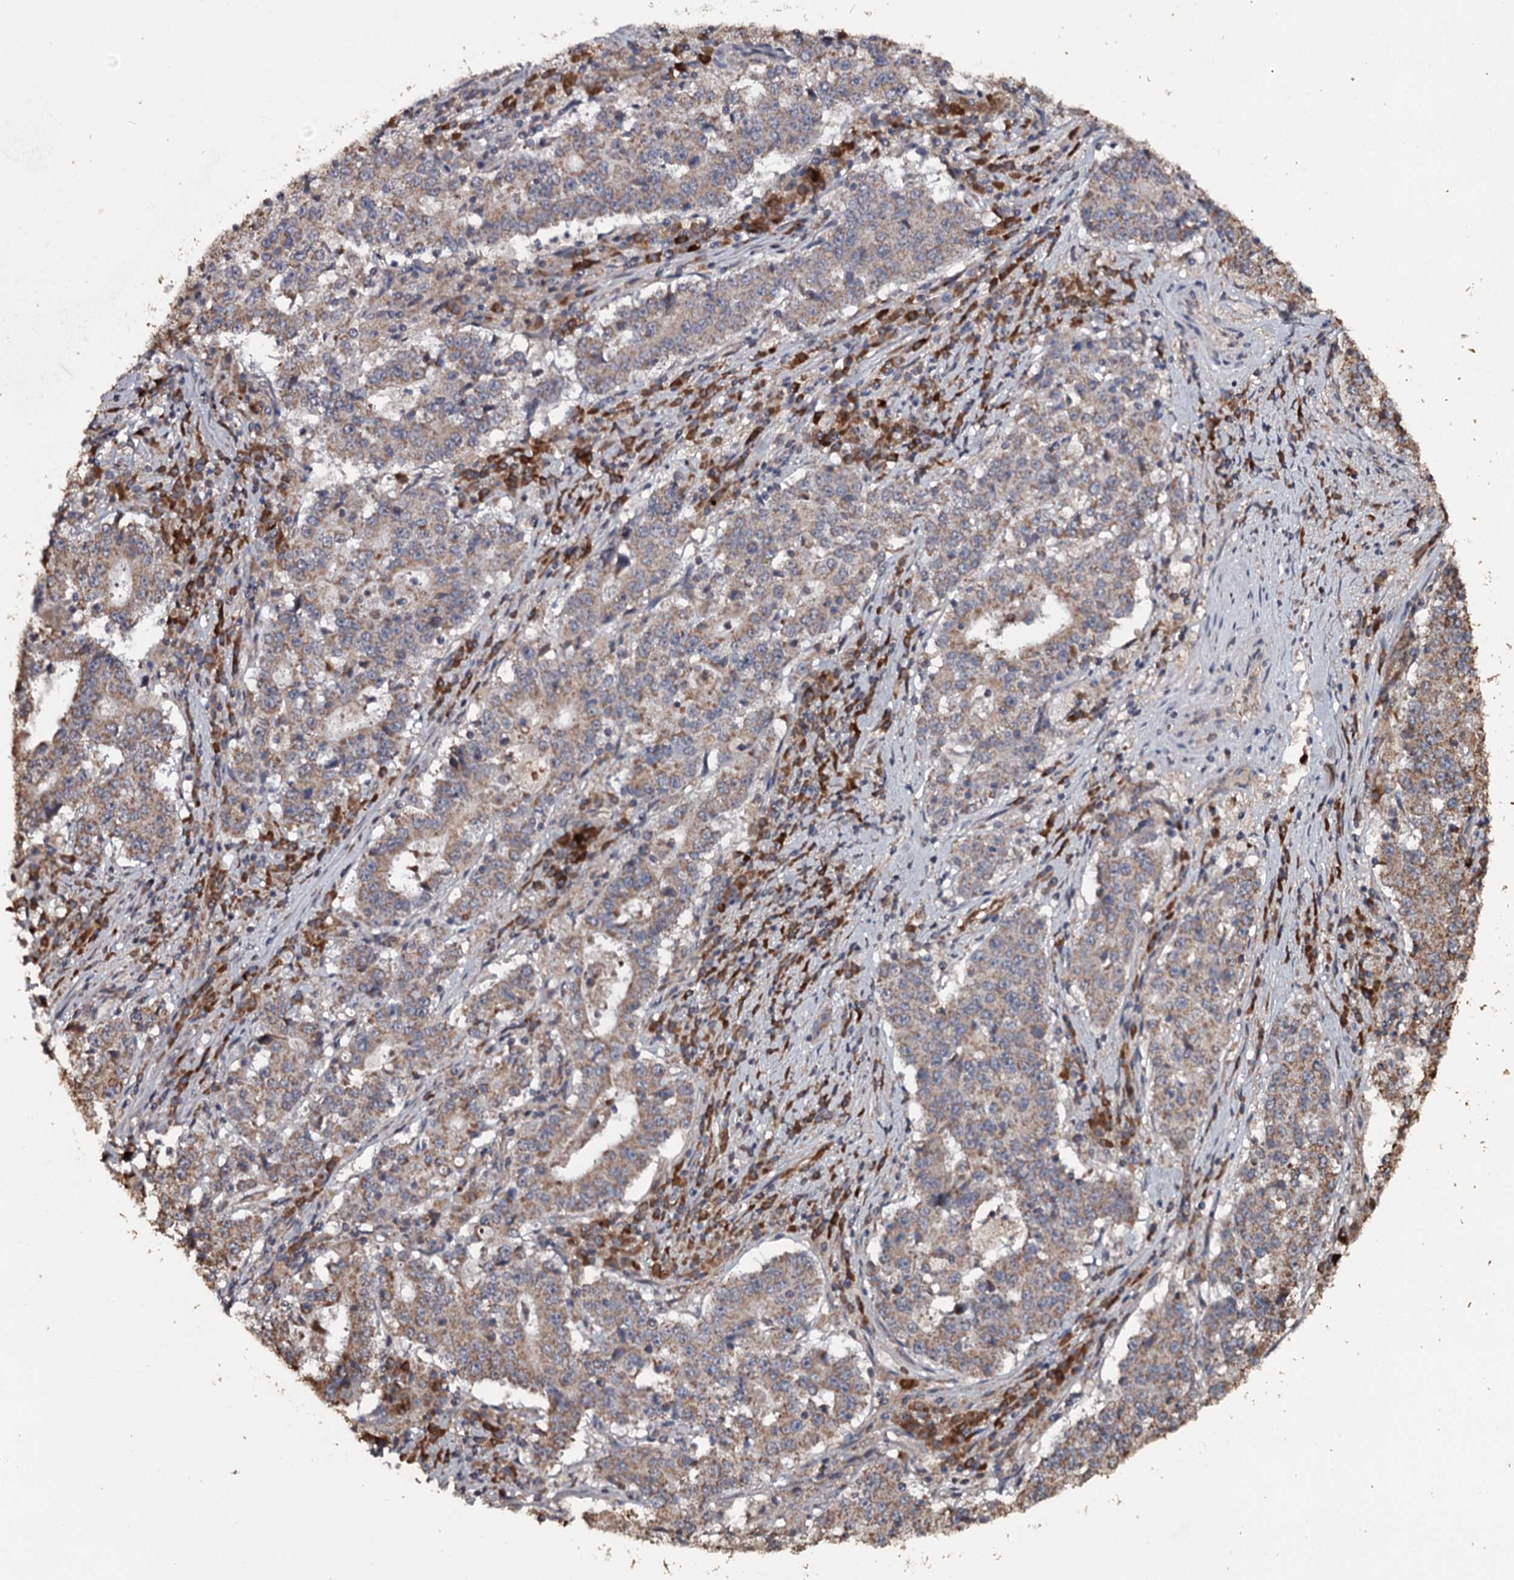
{"staining": {"intensity": "moderate", "quantity": ">75%", "location": "cytoplasmic/membranous"}, "tissue": "stomach cancer", "cell_type": "Tumor cells", "image_type": "cancer", "snomed": [{"axis": "morphology", "description": "Adenocarcinoma, NOS"}, {"axis": "topography", "description": "Stomach"}], "caption": "Human stomach adenocarcinoma stained with a brown dye demonstrates moderate cytoplasmic/membranous positive staining in about >75% of tumor cells.", "gene": "WIPI1", "patient": {"sex": "male", "age": 59}}